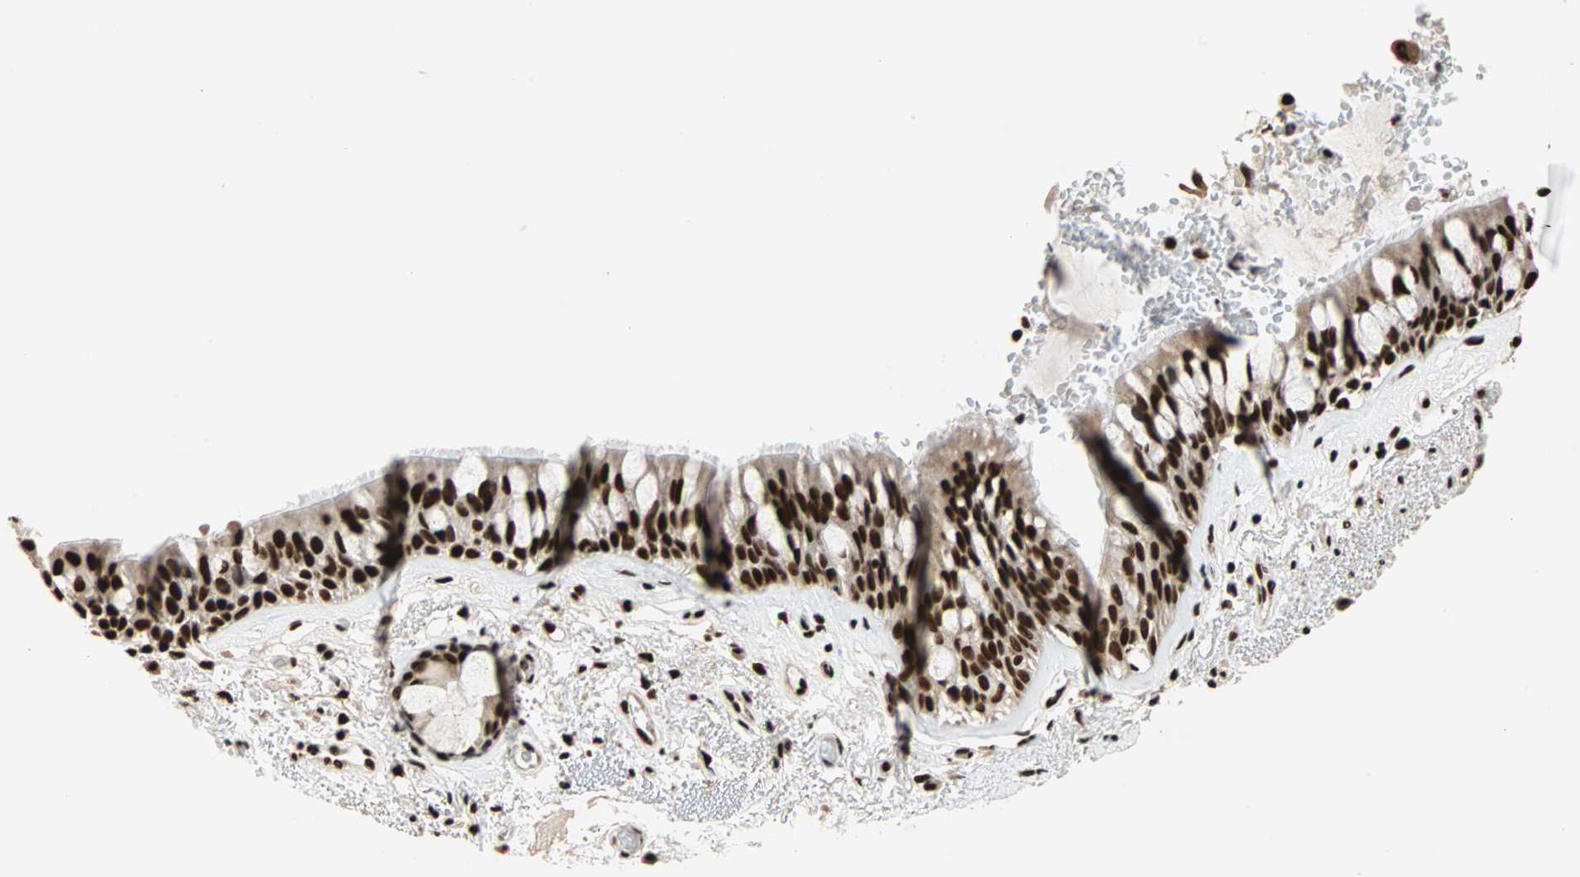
{"staining": {"intensity": "strong", "quantity": ">75%", "location": "nuclear"}, "tissue": "bronchus", "cell_type": "Respiratory epithelial cells", "image_type": "normal", "snomed": [{"axis": "morphology", "description": "Normal tissue, NOS"}, {"axis": "topography", "description": "Bronchus"}], "caption": "This micrograph reveals normal bronchus stained with IHC to label a protein in brown. The nuclear of respiratory epithelial cells show strong positivity for the protein. Nuclei are counter-stained blue.", "gene": "ILF2", "patient": {"sex": "male", "age": 66}}